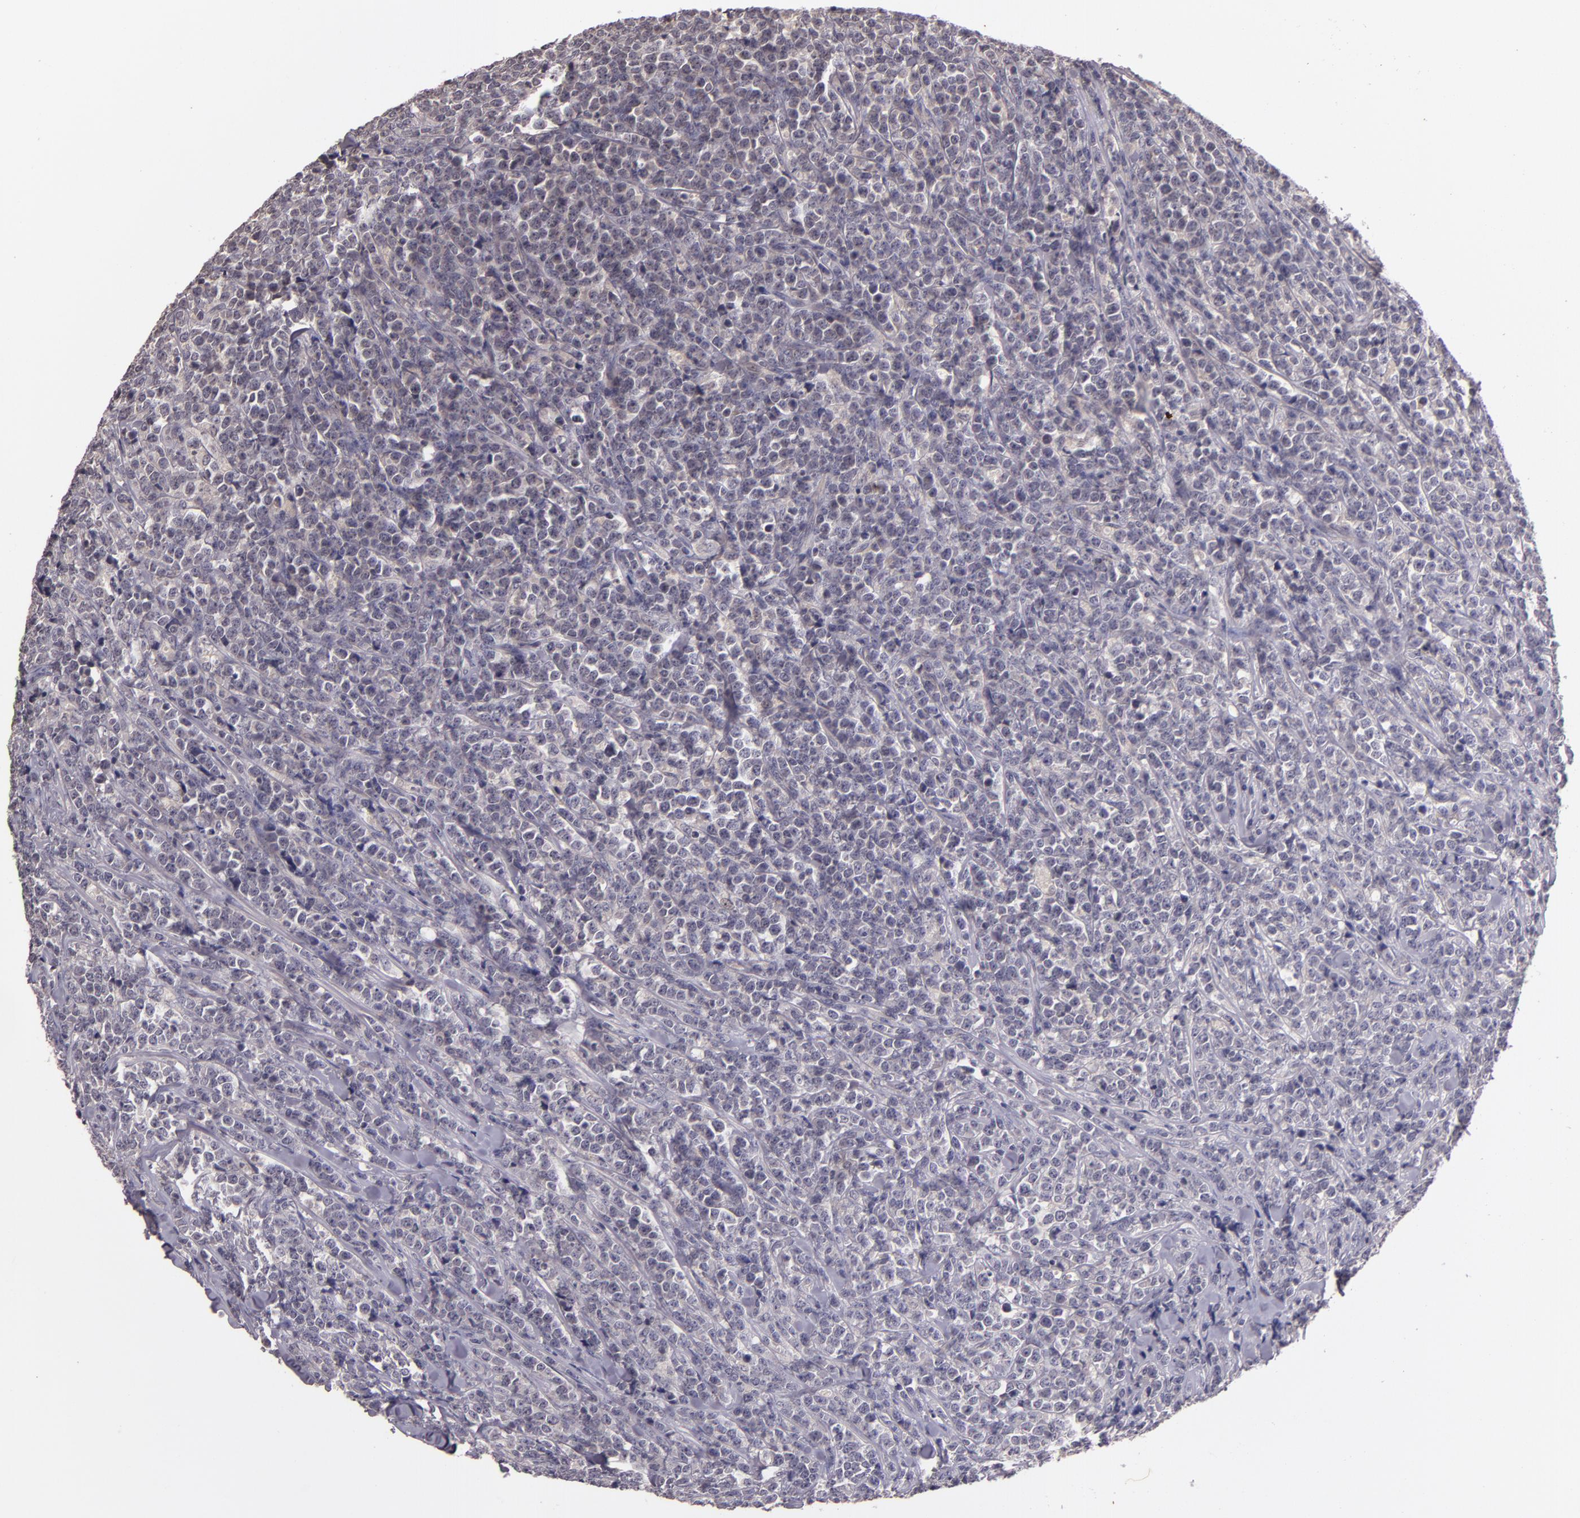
{"staining": {"intensity": "negative", "quantity": "none", "location": "none"}, "tissue": "lymphoma", "cell_type": "Tumor cells", "image_type": "cancer", "snomed": [{"axis": "morphology", "description": "Malignant lymphoma, non-Hodgkin's type, High grade"}, {"axis": "topography", "description": "Small intestine"}, {"axis": "topography", "description": "Colon"}], "caption": "Histopathology image shows no protein staining in tumor cells of malignant lymphoma, non-Hodgkin's type (high-grade) tissue. (DAB immunohistochemistry with hematoxylin counter stain).", "gene": "TFF1", "patient": {"sex": "male", "age": 8}}